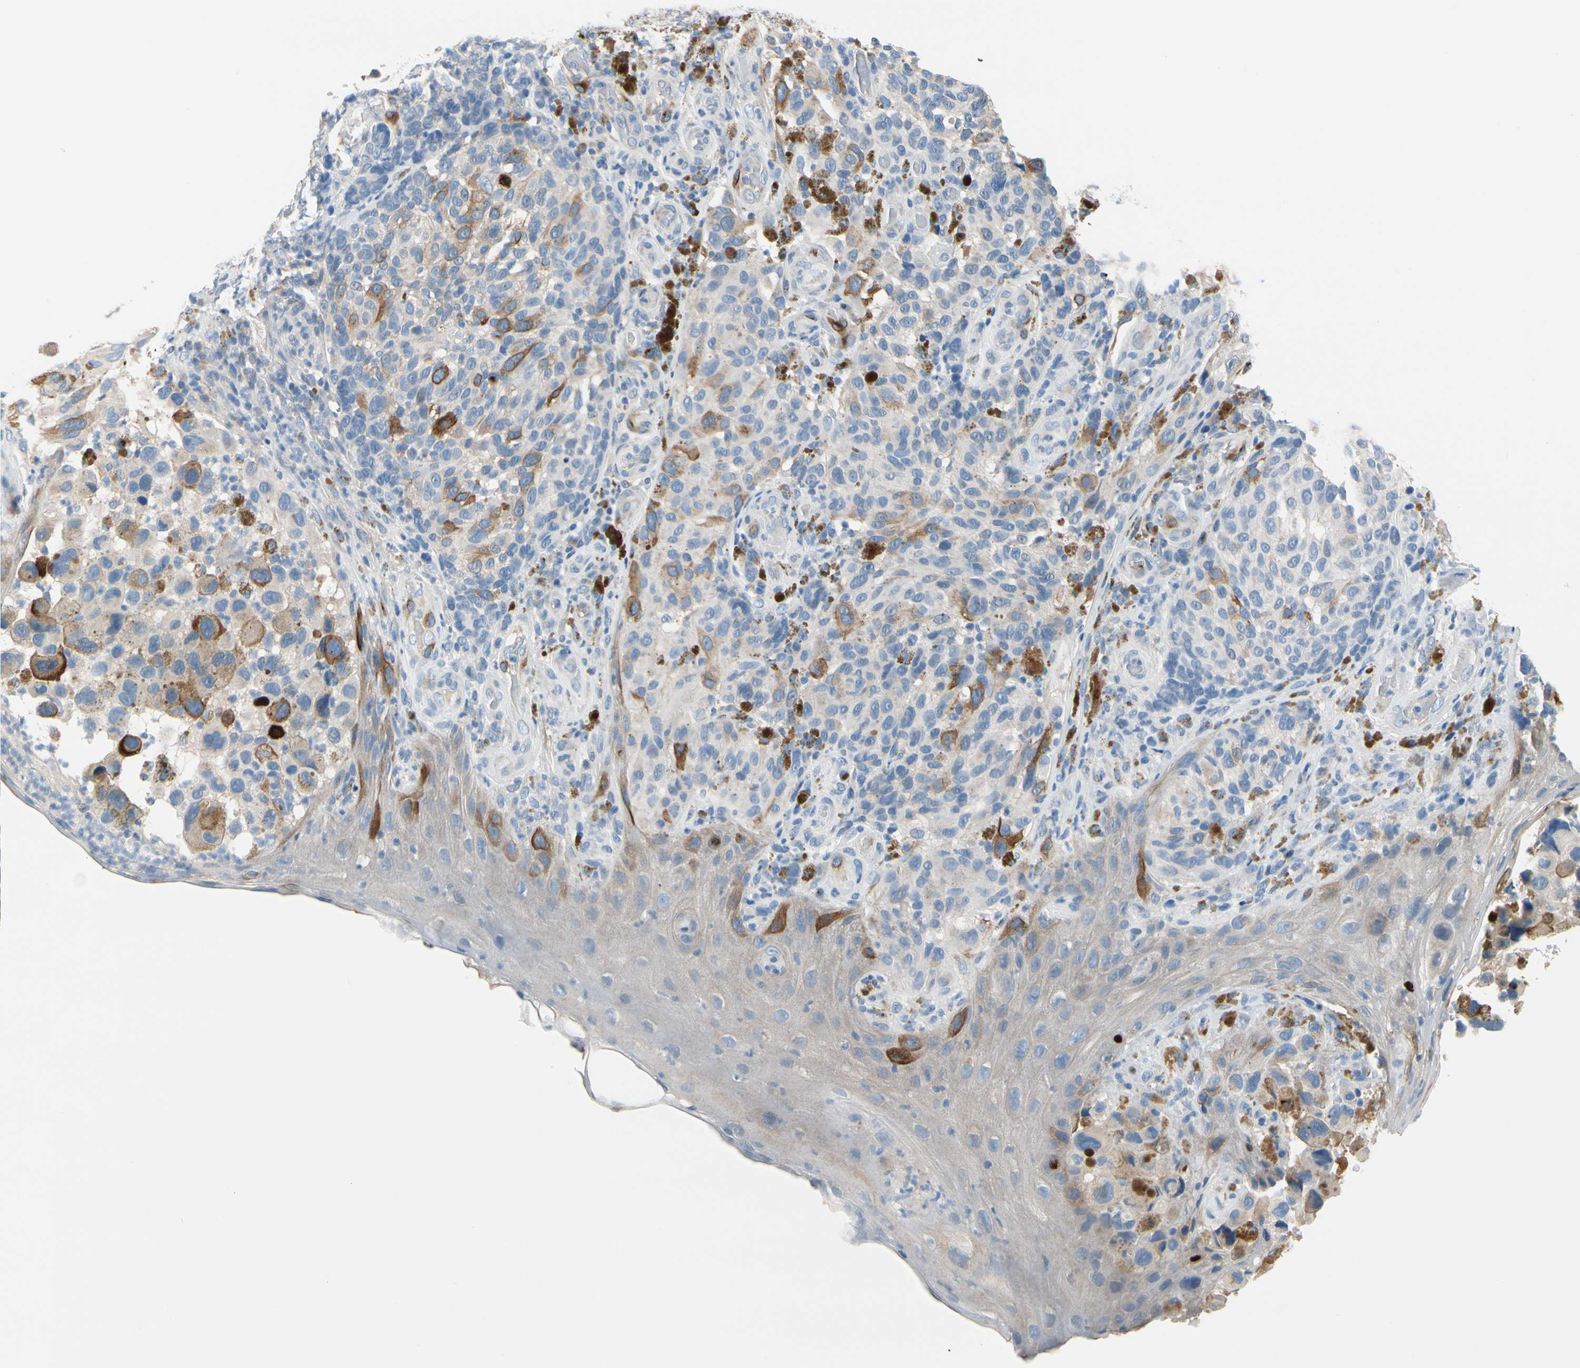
{"staining": {"intensity": "moderate", "quantity": "<25%", "location": "cytoplasmic/membranous"}, "tissue": "melanoma", "cell_type": "Tumor cells", "image_type": "cancer", "snomed": [{"axis": "morphology", "description": "Malignant melanoma, NOS"}, {"axis": "topography", "description": "Skin"}], "caption": "Immunohistochemical staining of human malignant melanoma demonstrates moderate cytoplasmic/membranous protein positivity in about <25% of tumor cells. The staining was performed using DAB, with brown indicating positive protein expression. Nuclei are stained blue with hematoxylin.", "gene": "CKAP2", "patient": {"sex": "female", "age": 73}}